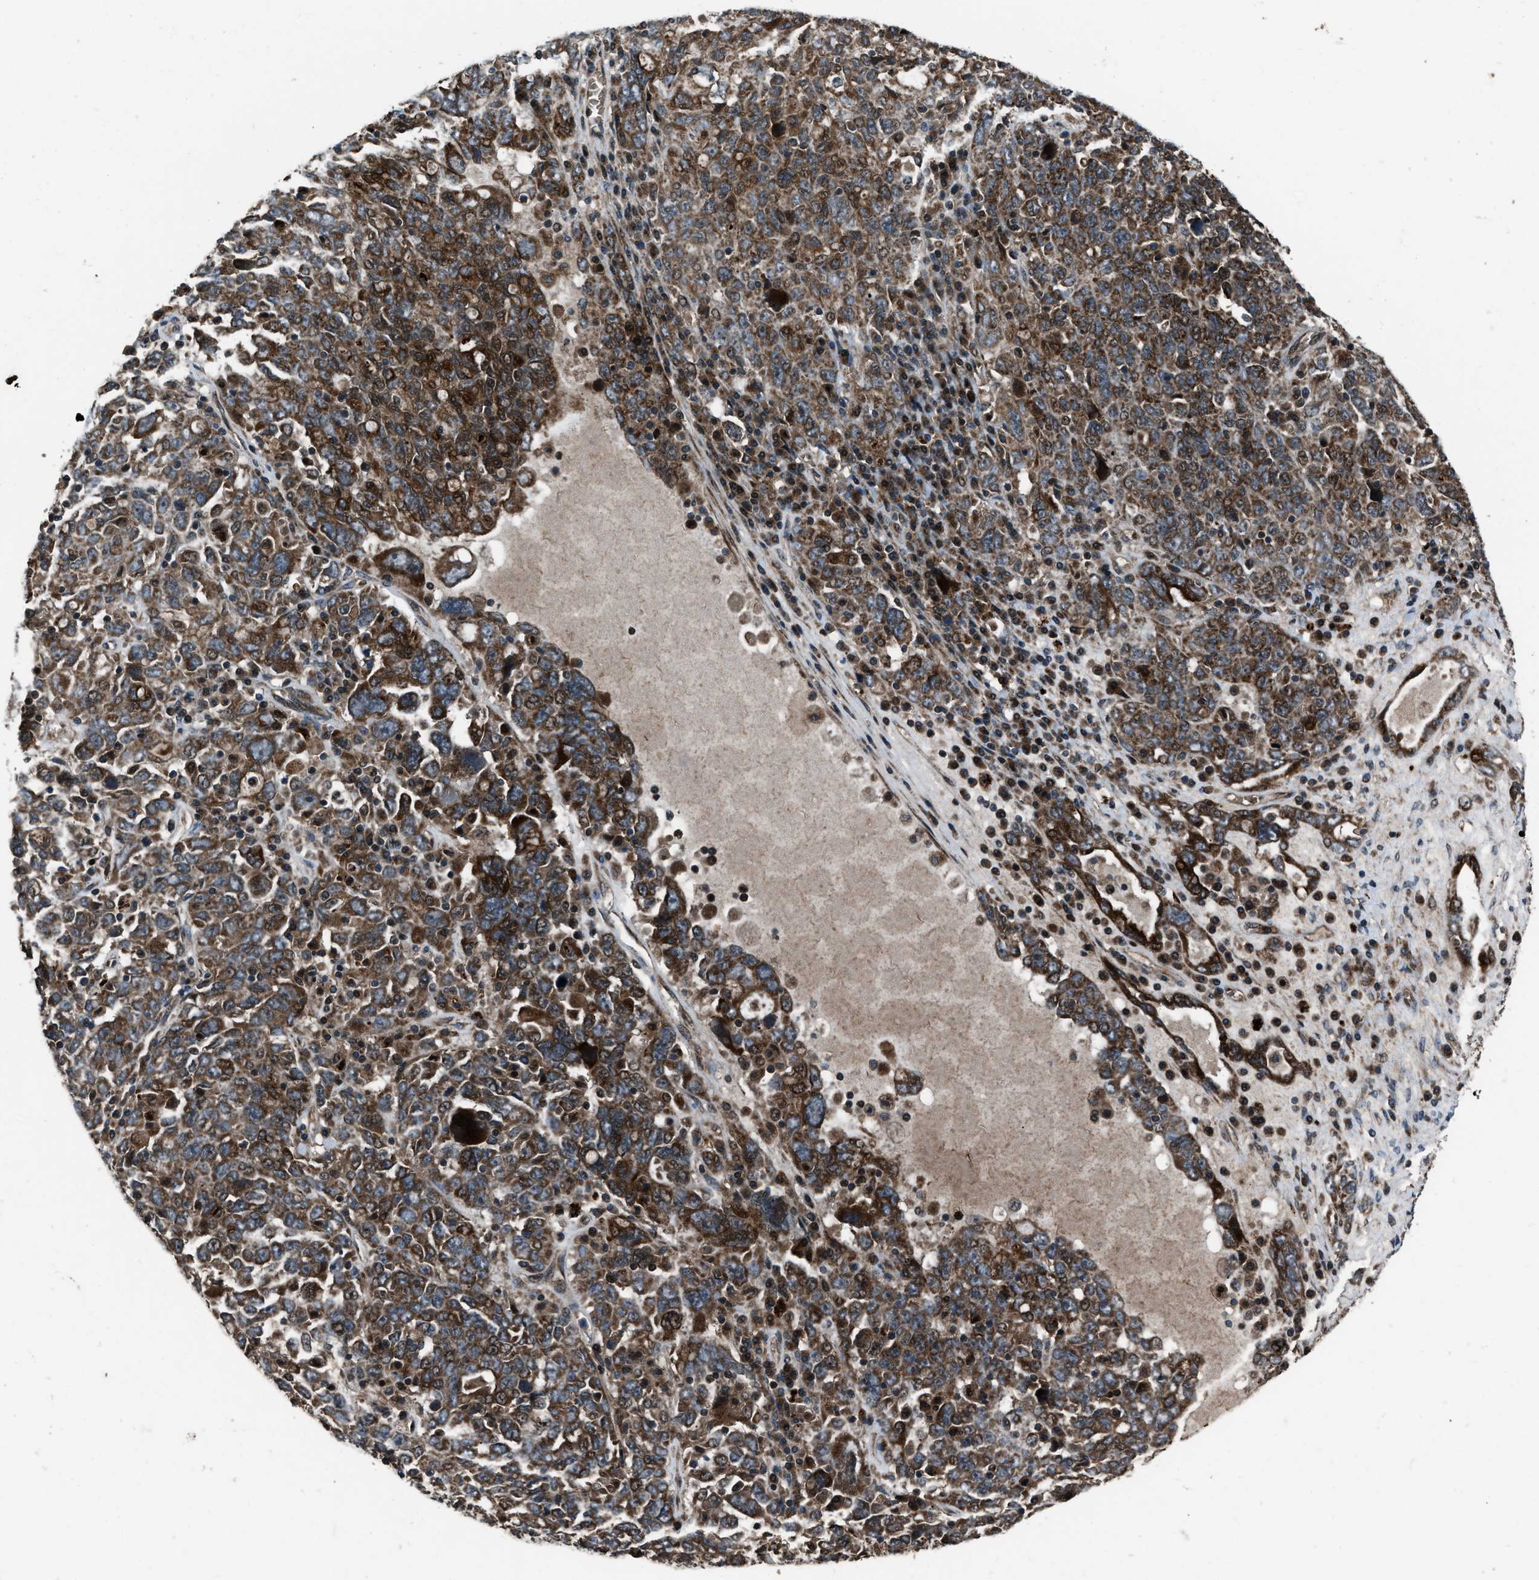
{"staining": {"intensity": "moderate", "quantity": ">75%", "location": "cytoplasmic/membranous,nuclear"}, "tissue": "ovarian cancer", "cell_type": "Tumor cells", "image_type": "cancer", "snomed": [{"axis": "morphology", "description": "Carcinoma, endometroid"}, {"axis": "topography", "description": "Ovary"}], "caption": "Moderate cytoplasmic/membranous and nuclear expression is appreciated in approximately >75% of tumor cells in ovarian cancer (endometroid carcinoma).", "gene": "IRAK4", "patient": {"sex": "female", "age": 62}}